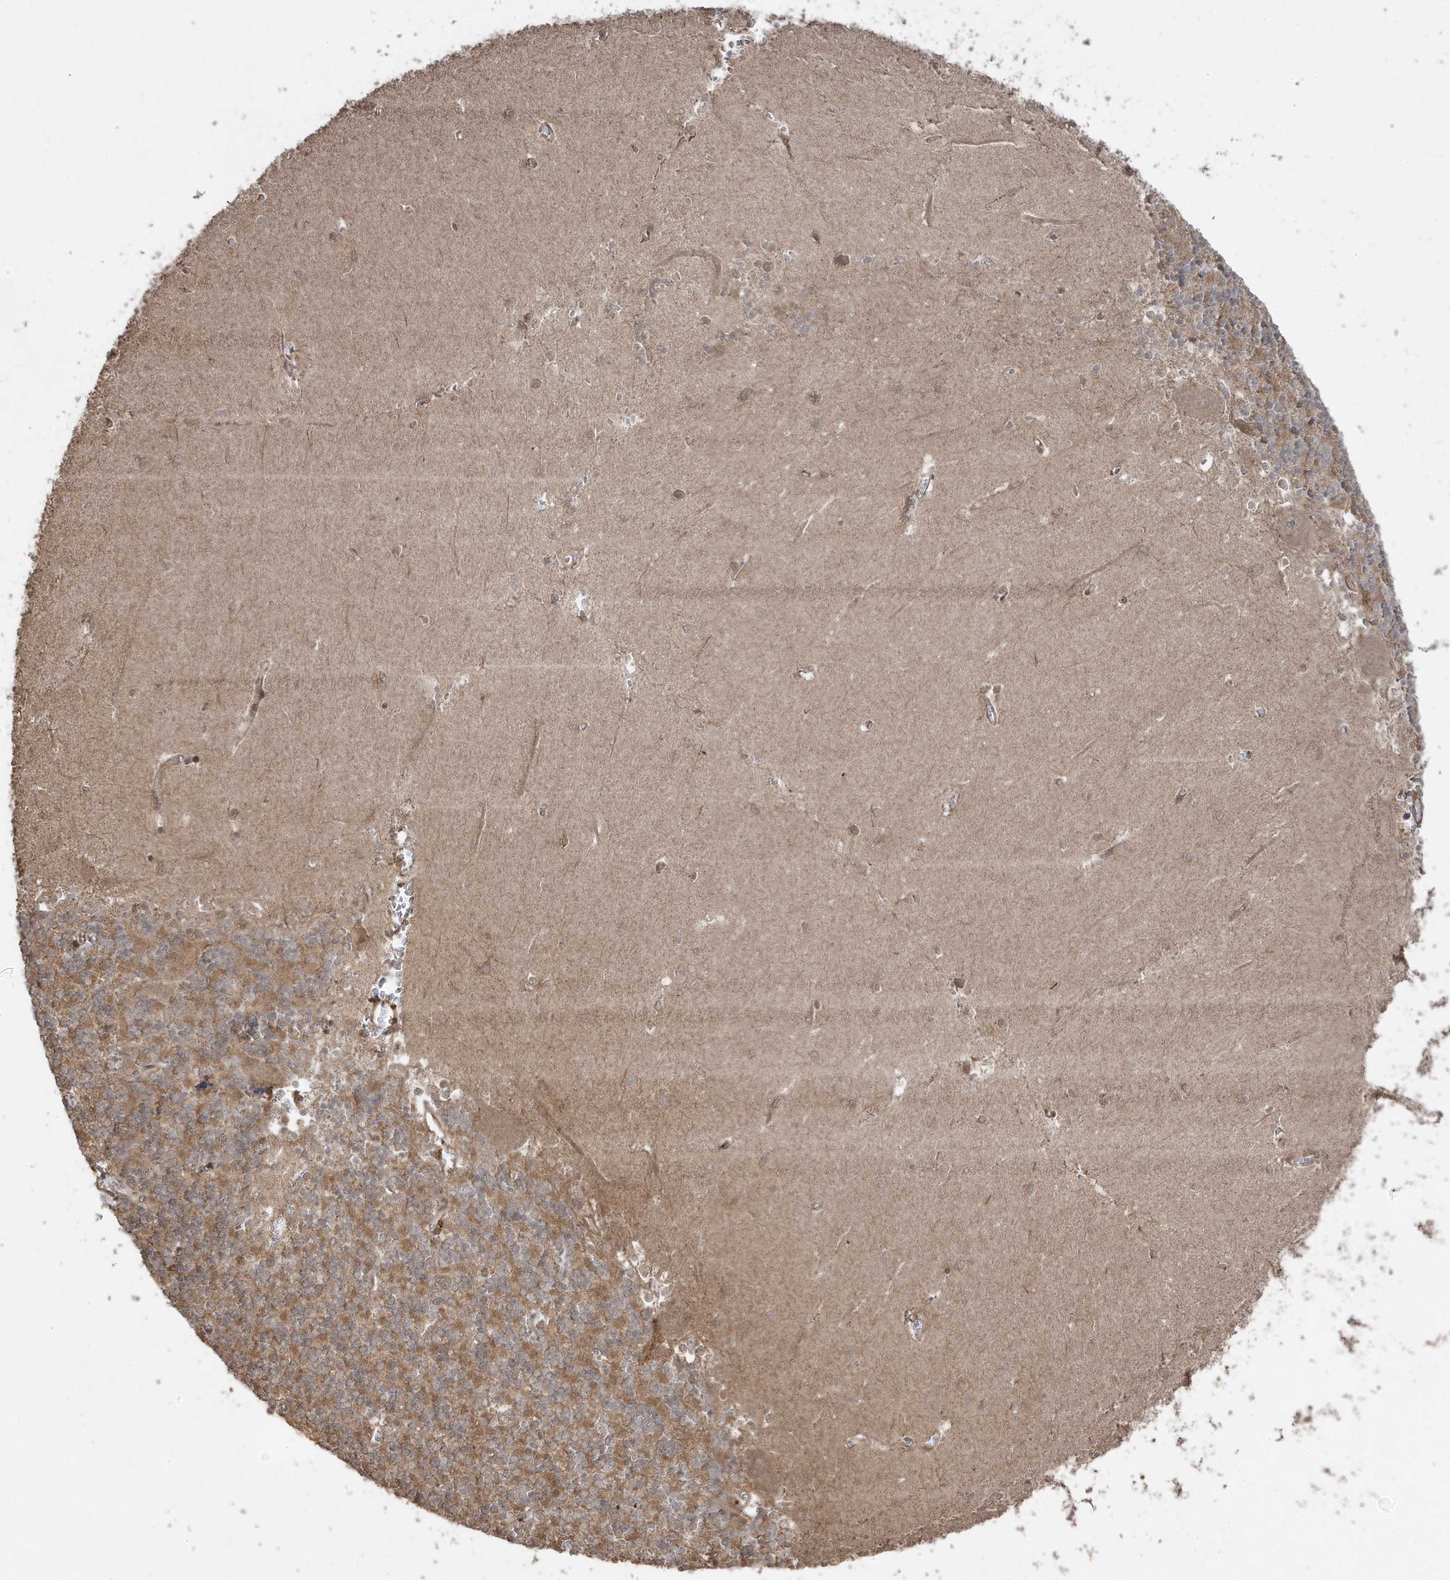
{"staining": {"intensity": "moderate", "quantity": ">75%", "location": "cytoplasmic/membranous"}, "tissue": "cerebellum", "cell_type": "Cells in granular layer", "image_type": "normal", "snomed": [{"axis": "morphology", "description": "Normal tissue, NOS"}, {"axis": "topography", "description": "Cerebellum"}], "caption": "Protein staining reveals moderate cytoplasmic/membranous staining in about >75% of cells in granular layer in normal cerebellum.", "gene": "ASAP1", "patient": {"sex": "male", "age": 37}}